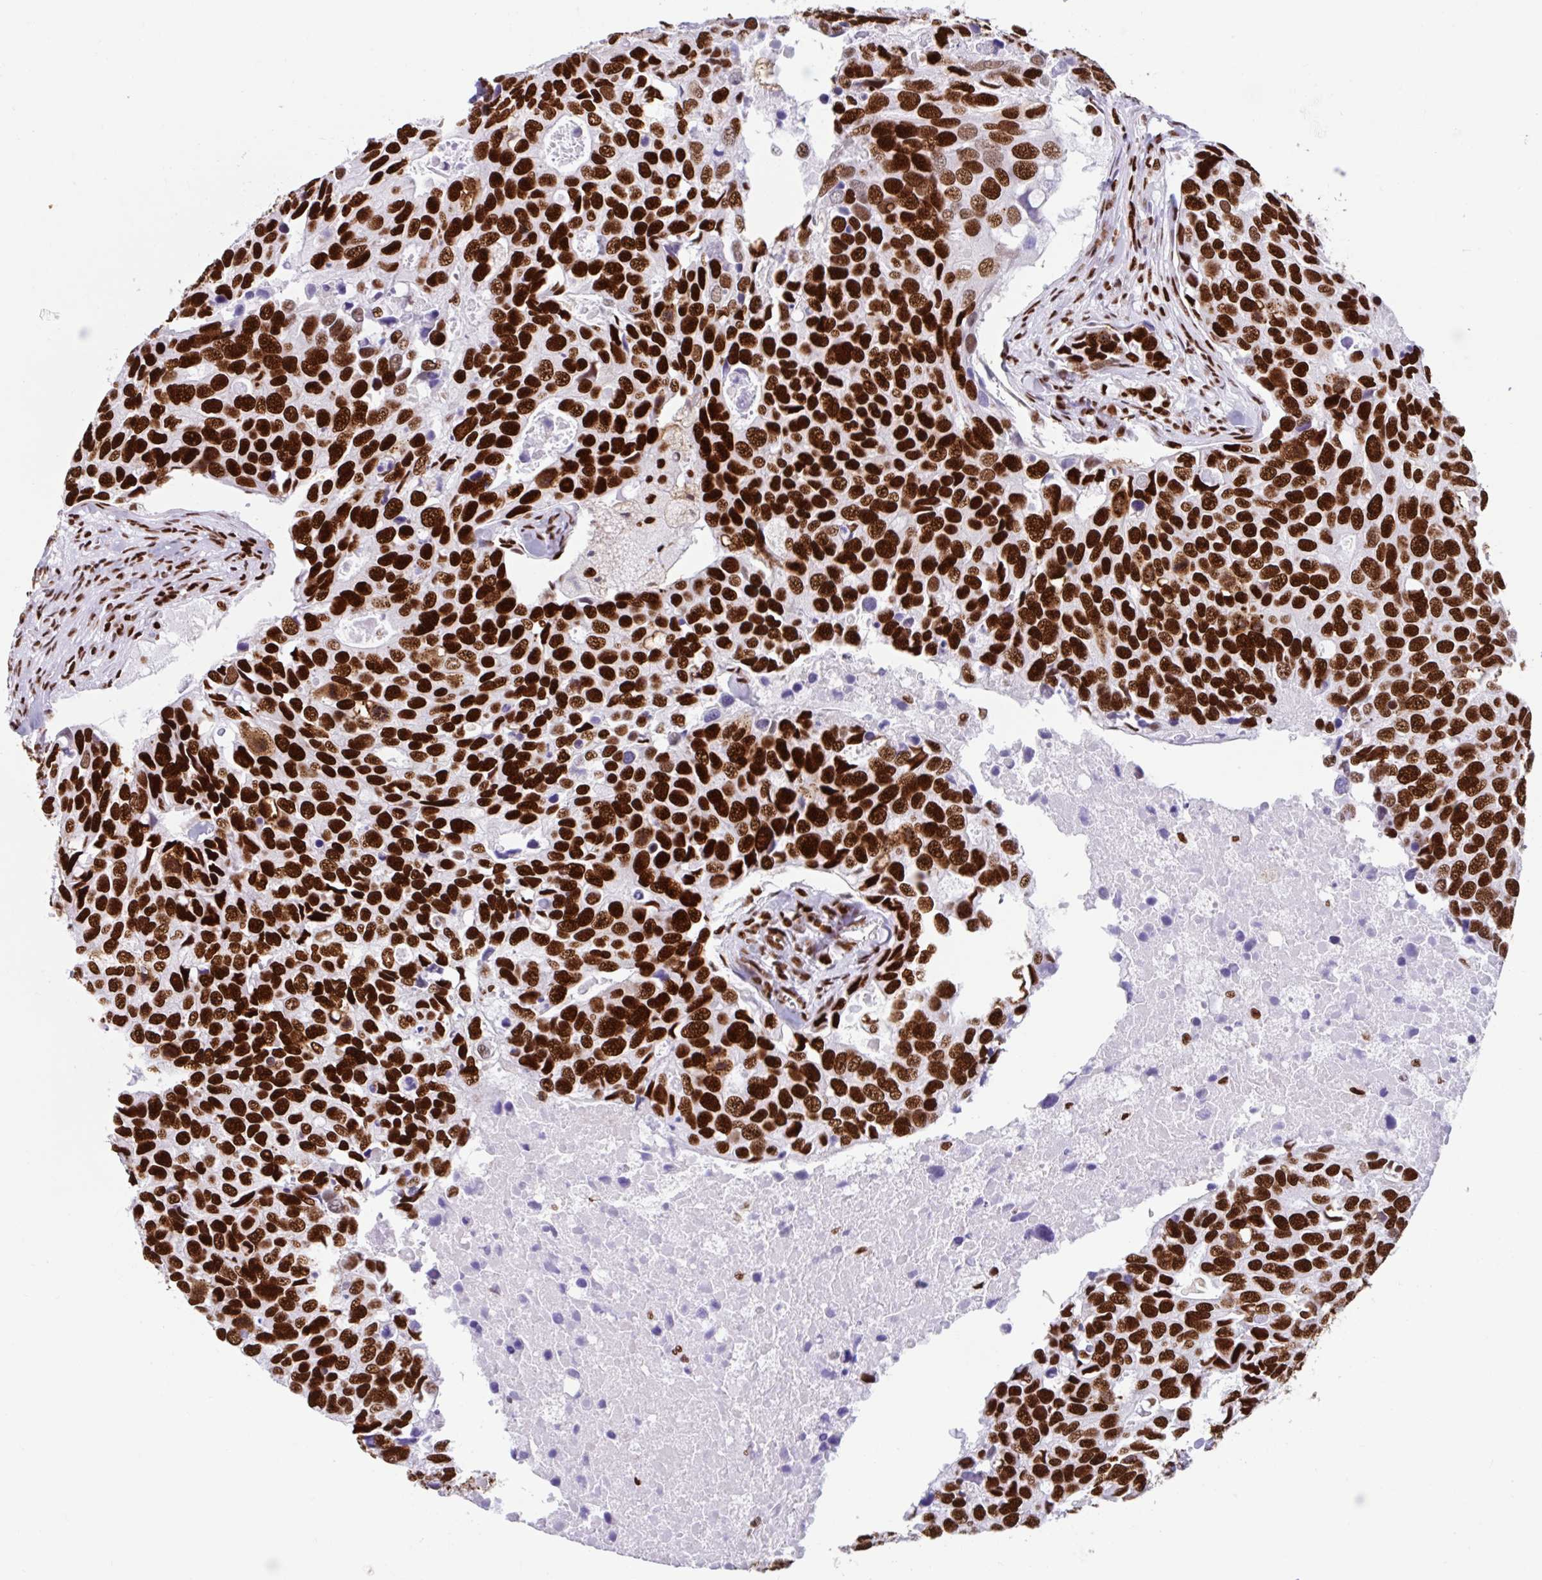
{"staining": {"intensity": "strong", "quantity": ">75%", "location": "nuclear"}, "tissue": "breast cancer", "cell_type": "Tumor cells", "image_type": "cancer", "snomed": [{"axis": "morphology", "description": "Duct carcinoma"}, {"axis": "topography", "description": "Breast"}], "caption": "IHC staining of breast cancer, which reveals high levels of strong nuclear positivity in about >75% of tumor cells indicating strong nuclear protein positivity. The staining was performed using DAB (3,3'-diaminobenzidine) (brown) for protein detection and nuclei were counterstained in hematoxylin (blue).", "gene": "KHDRBS1", "patient": {"sex": "female", "age": 83}}